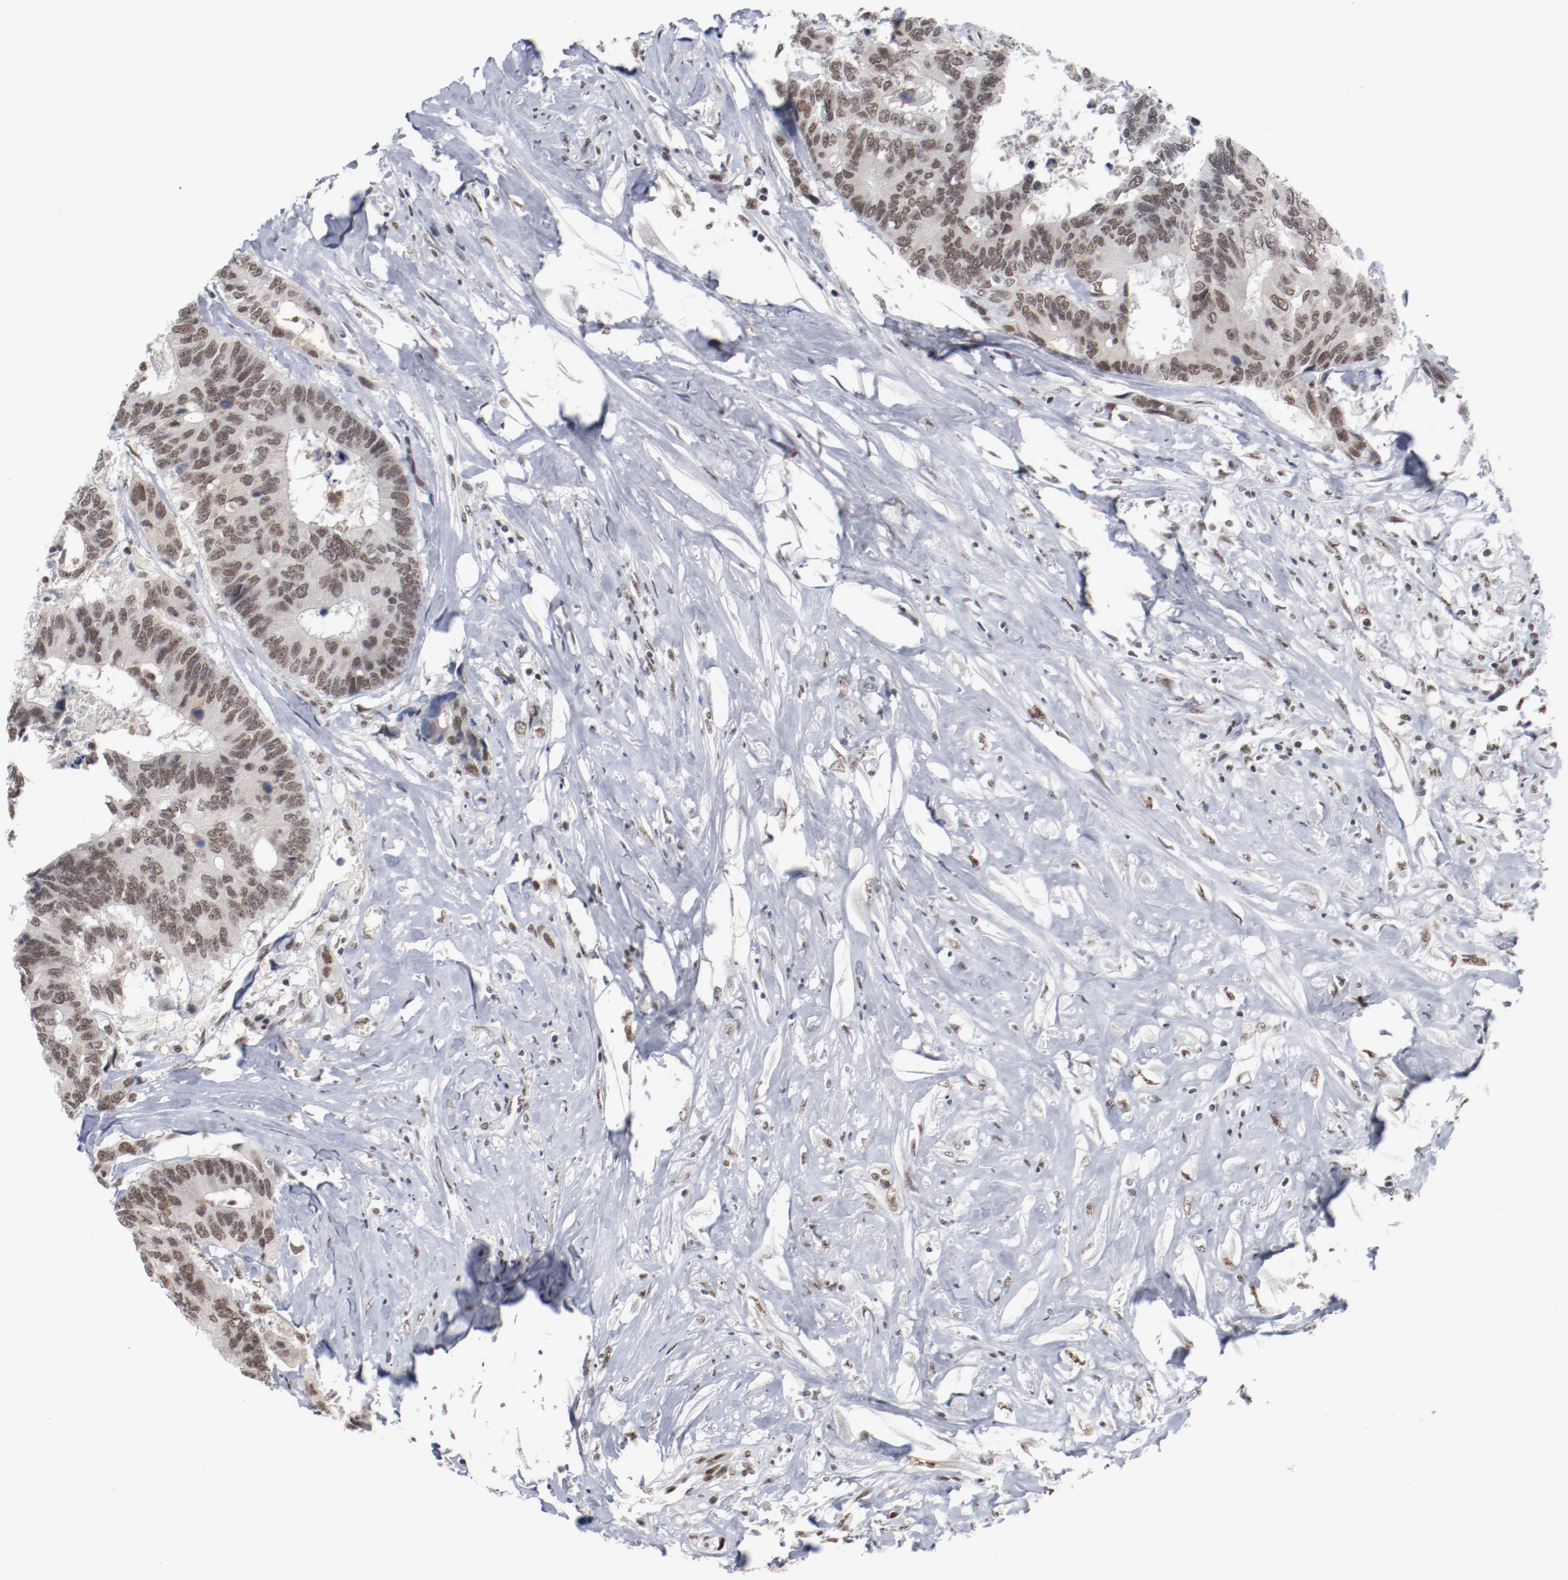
{"staining": {"intensity": "moderate", "quantity": ">75%", "location": "nuclear"}, "tissue": "colorectal cancer", "cell_type": "Tumor cells", "image_type": "cancer", "snomed": [{"axis": "morphology", "description": "Adenocarcinoma, NOS"}, {"axis": "topography", "description": "Rectum"}], "caption": "Moderate nuclear positivity for a protein is present in about >75% of tumor cells of colorectal cancer (adenocarcinoma) using IHC.", "gene": "BUB3", "patient": {"sex": "male", "age": 55}}